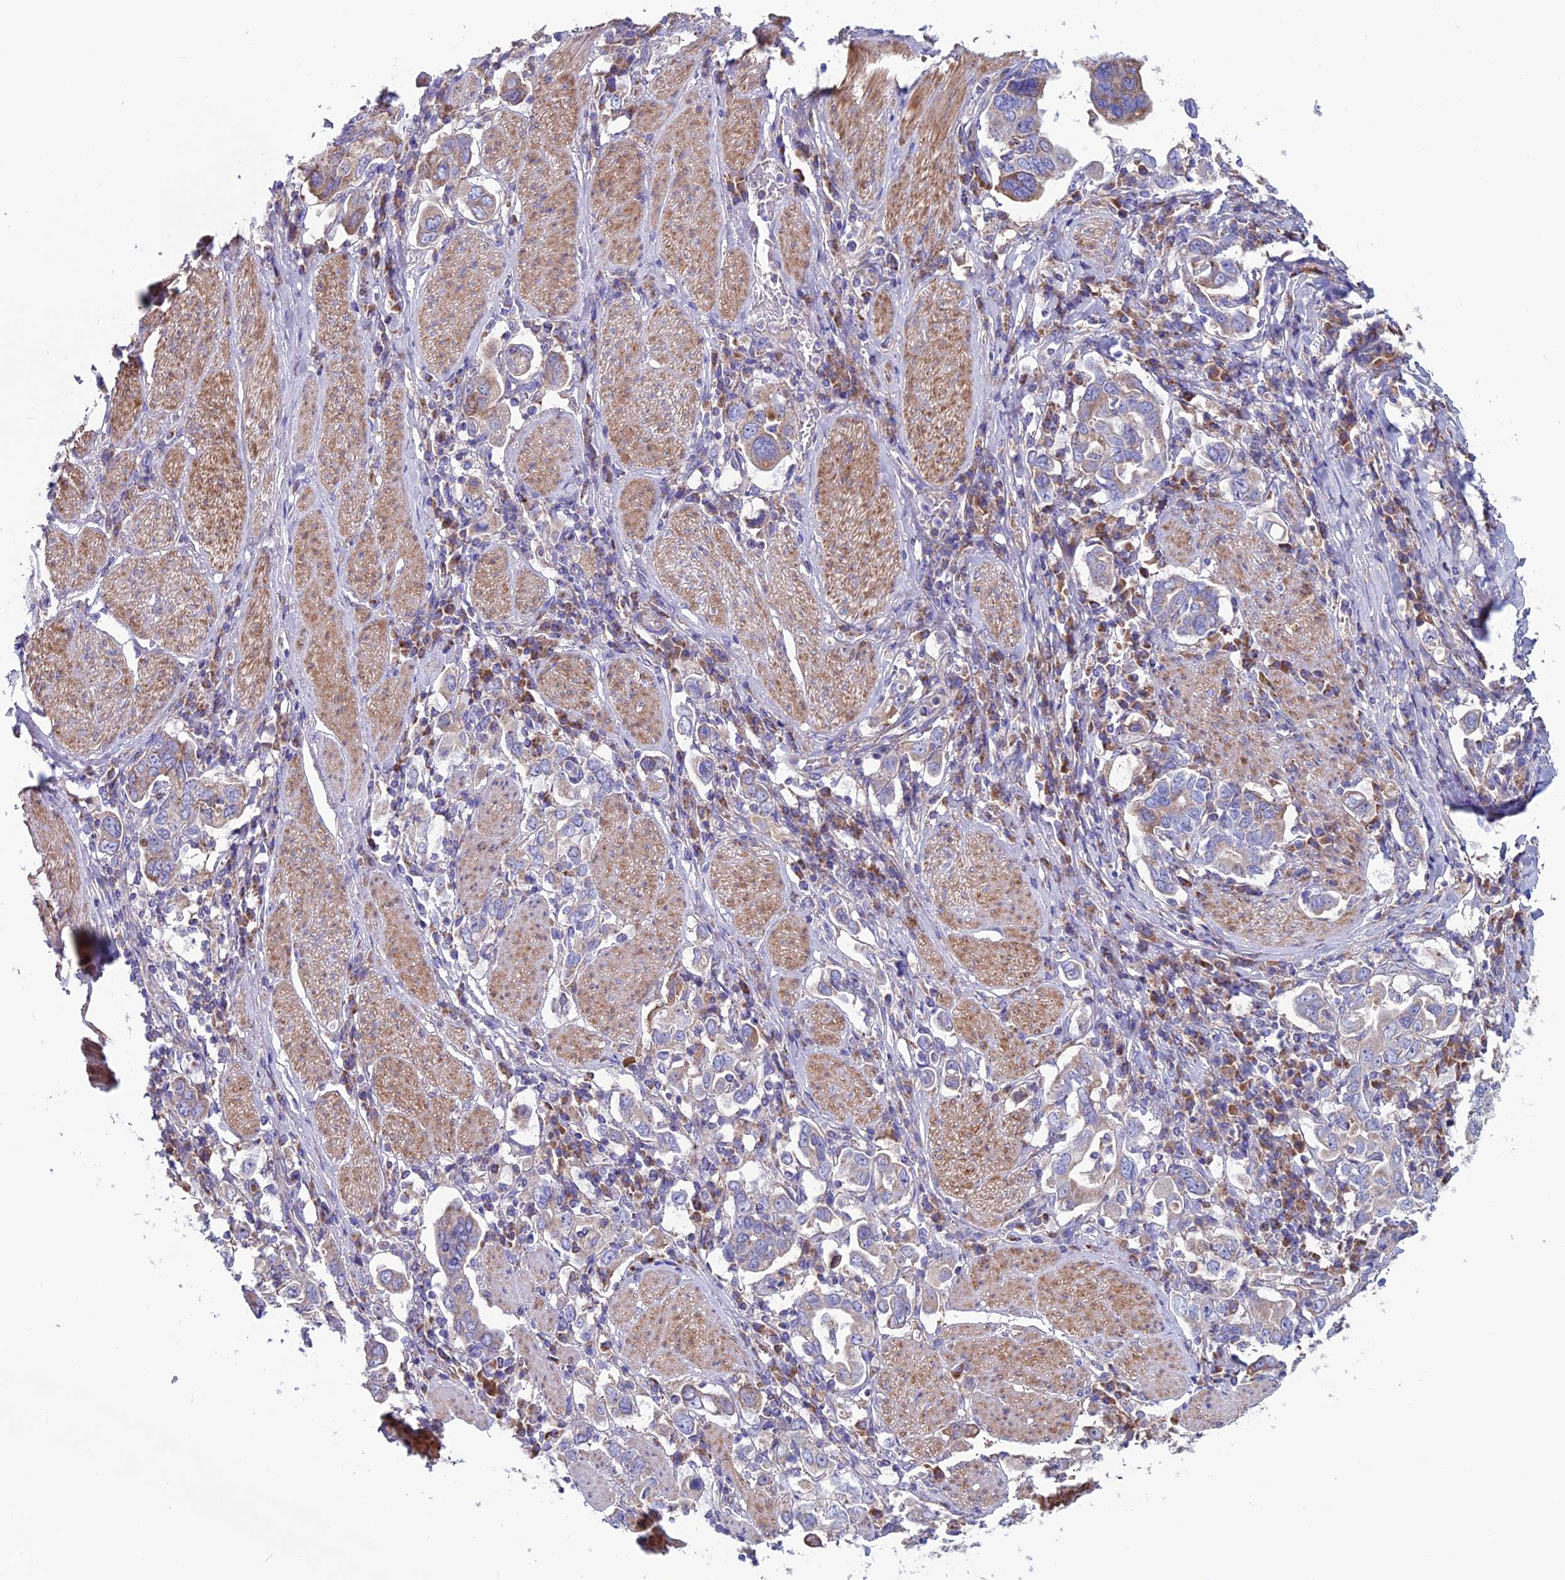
{"staining": {"intensity": "weak", "quantity": "<25%", "location": "cytoplasmic/membranous"}, "tissue": "stomach cancer", "cell_type": "Tumor cells", "image_type": "cancer", "snomed": [{"axis": "morphology", "description": "Adenocarcinoma, NOS"}, {"axis": "topography", "description": "Stomach, upper"}], "caption": "Stomach cancer stained for a protein using IHC exhibits no positivity tumor cells.", "gene": "SLC15A5", "patient": {"sex": "male", "age": 62}}